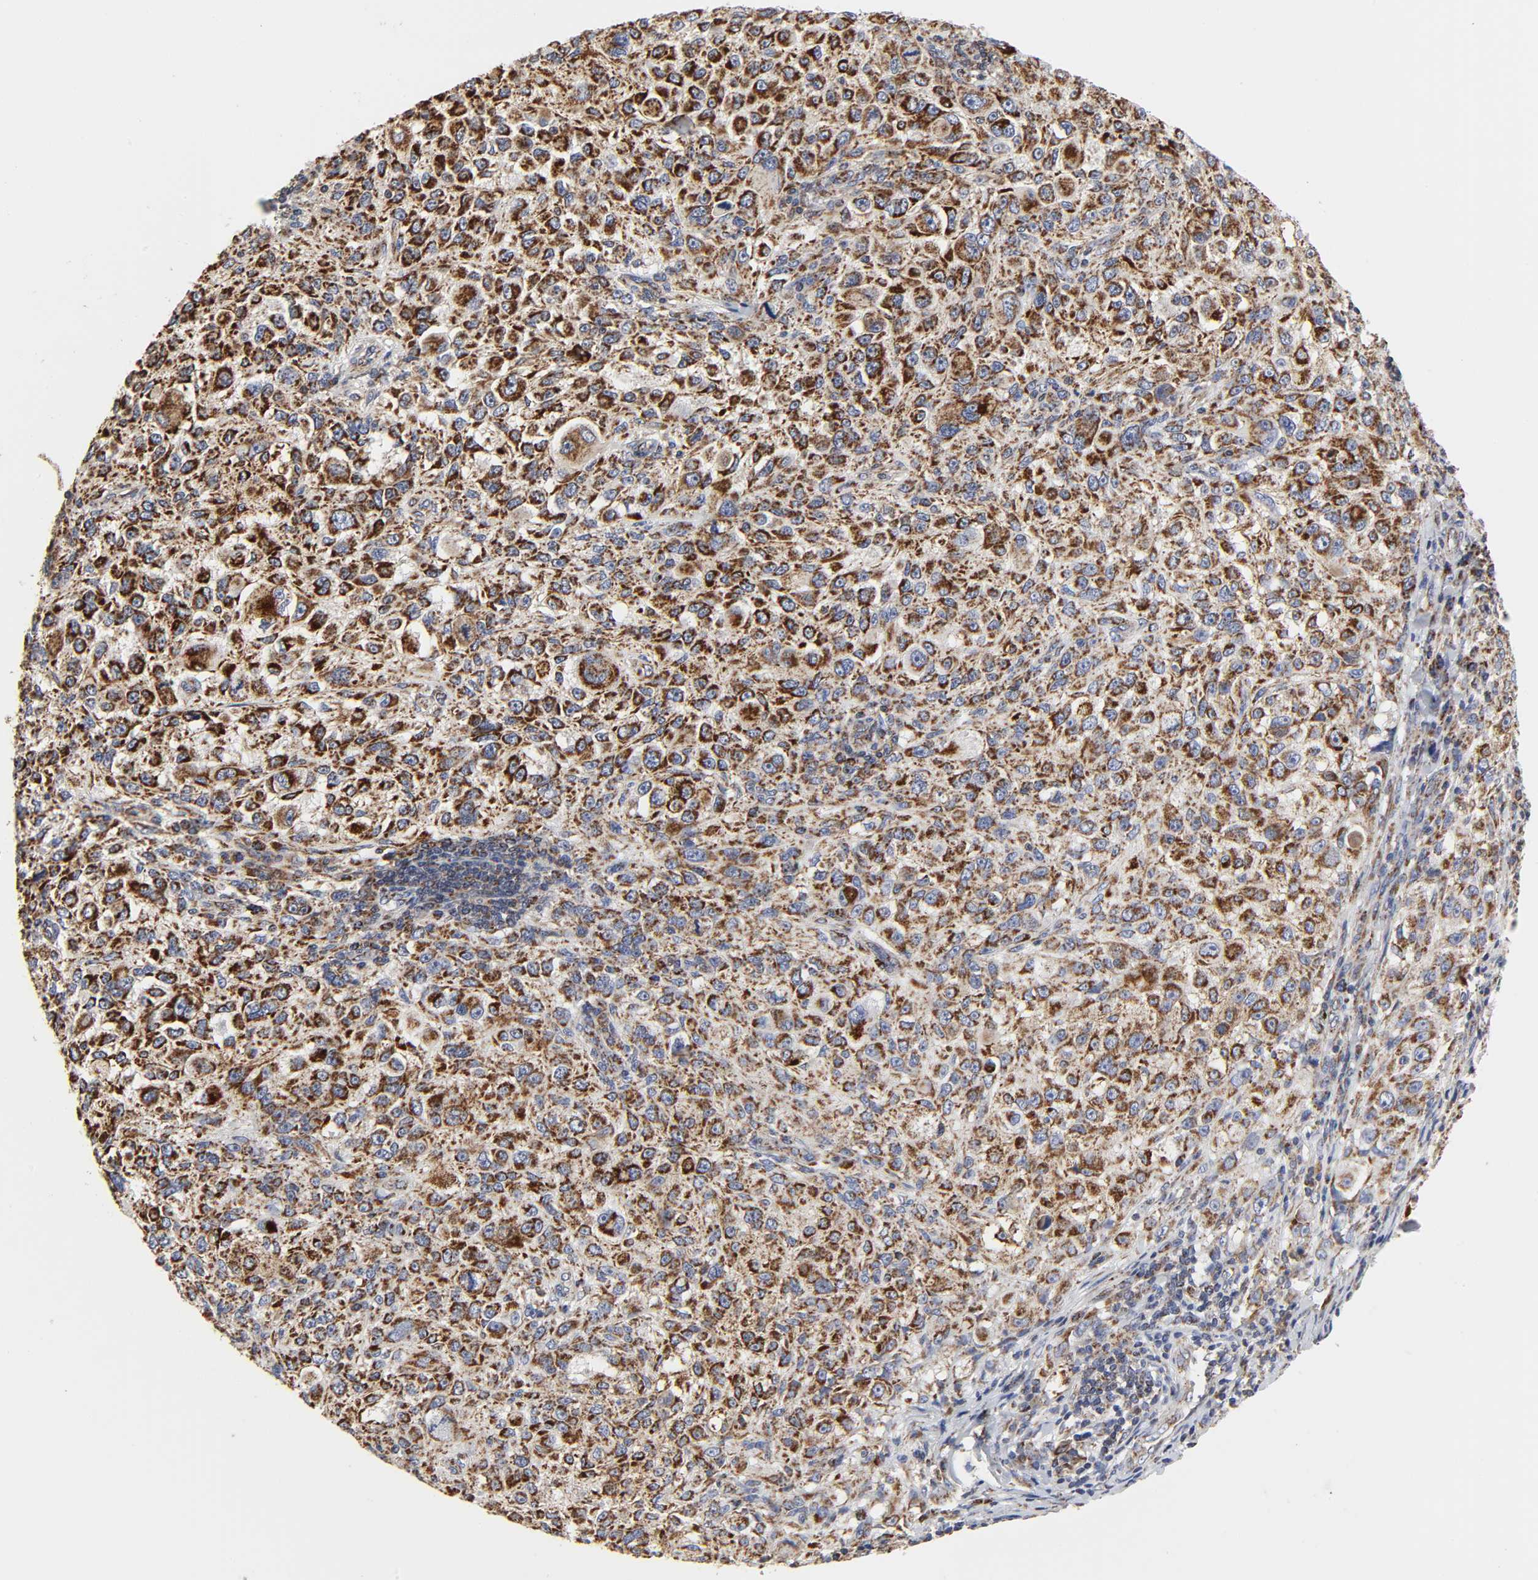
{"staining": {"intensity": "strong", "quantity": ">75%", "location": "cytoplasmic/membranous"}, "tissue": "melanoma", "cell_type": "Tumor cells", "image_type": "cancer", "snomed": [{"axis": "morphology", "description": "Necrosis, NOS"}, {"axis": "morphology", "description": "Malignant melanoma, NOS"}, {"axis": "topography", "description": "Skin"}], "caption": "Malignant melanoma tissue exhibits strong cytoplasmic/membranous expression in approximately >75% of tumor cells Nuclei are stained in blue.", "gene": "COX6B1", "patient": {"sex": "female", "age": 87}}